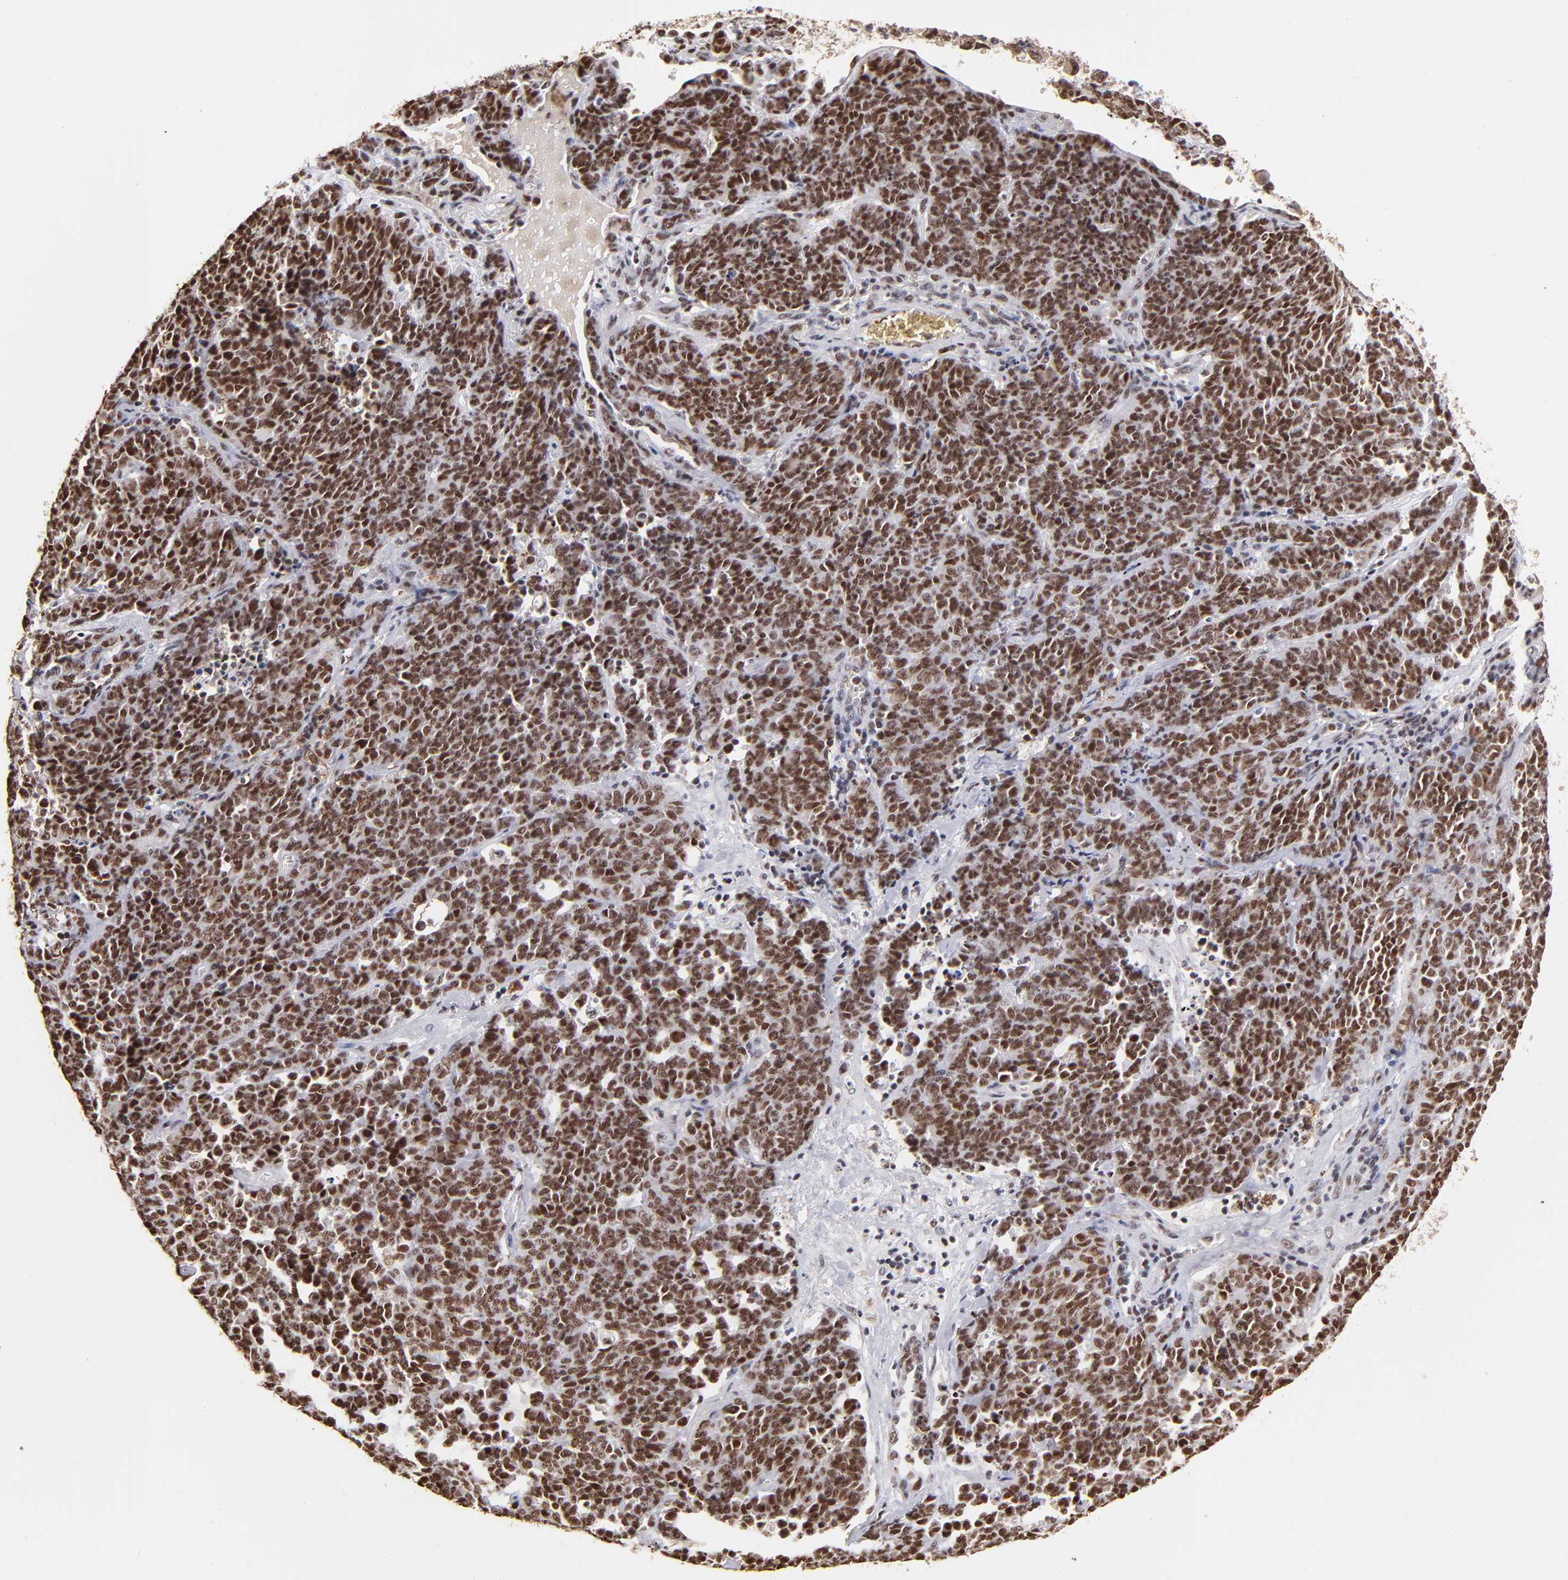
{"staining": {"intensity": "strong", "quantity": ">75%", "location": "nuclear"}, "tissue": "lung cancer", "cell_type": "Tumor cells", "image_type": "cancer", "snomed": [{"axis": "morphology", "description": "Neoplasm, malignant, NOS"}, {"axis": "topography", "description": "Lung"}], "caption": "Lung cancer tissue reveals strong nuclear positivity in approximately >75% of tumor cells", "gene": "ZNF146", "patient": {"sex": "female", "age": 58}}